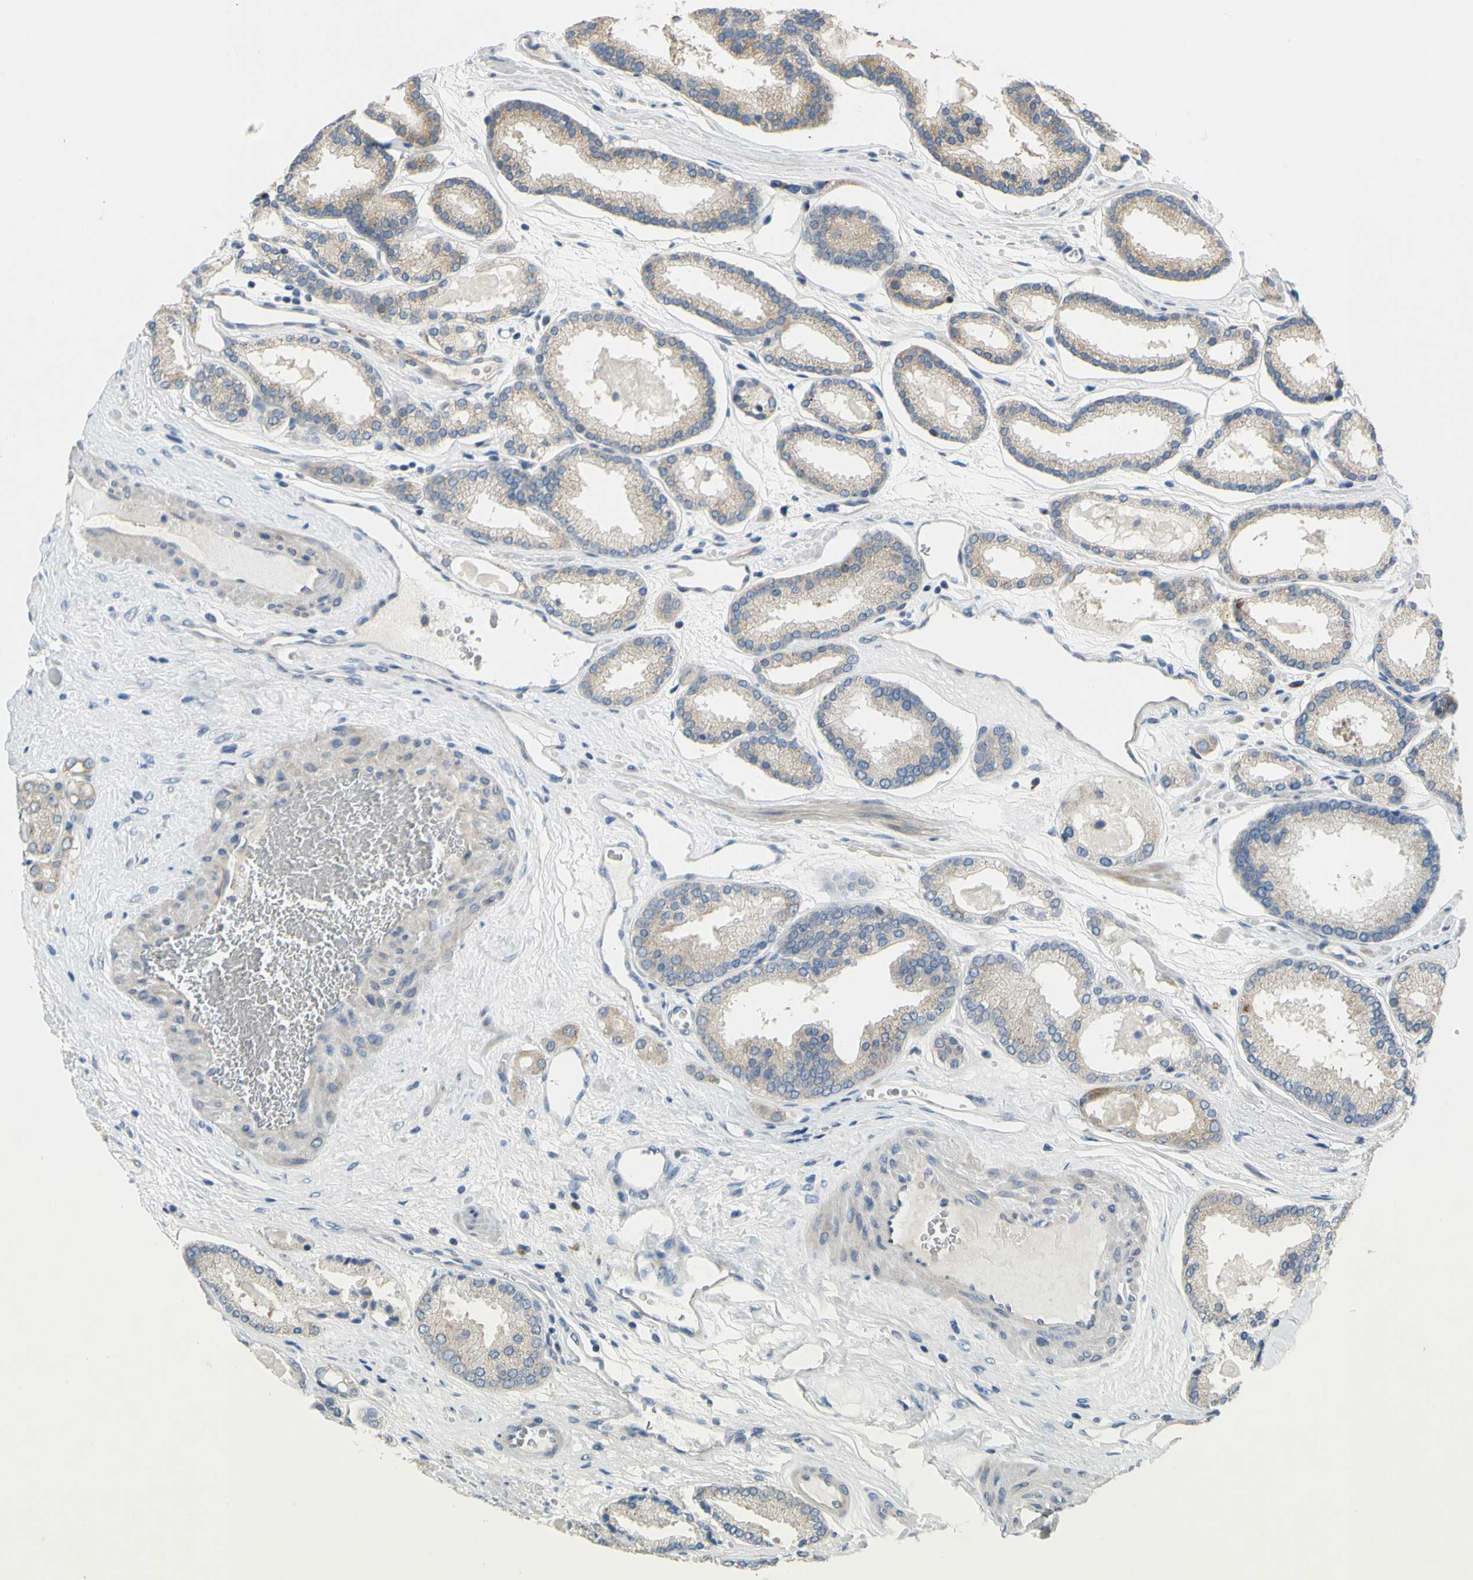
{"staining": {"intensity": "weak", "quantity": ">75%", "location": "cytoplasmic/membranous"}, "tissue": "prostate cancer", "cell_type": "Tumor cells", "image_type": "cancer", "snomed": [{"axis": "morphology", "description": "Adenocarcinoma, Low grade"}, {"axis": "topography", "description": "Prostate"}], "caption": "Prostate adenocarcinoma (low-grade) stained with DAB (3,3'-diaminobenzidine) immunohistochemistry shows low levels of weak cytoplasmic/membranous positivity in about >75% of tumor cells. Using DAB (3,3'-diaminobenzidine) (brown) and hematoxylin (blue) stains, captured at high magnification using brightfield microscopy.", "gene": "CCNB2", "patient": {"sex": "male", "age": 59}}